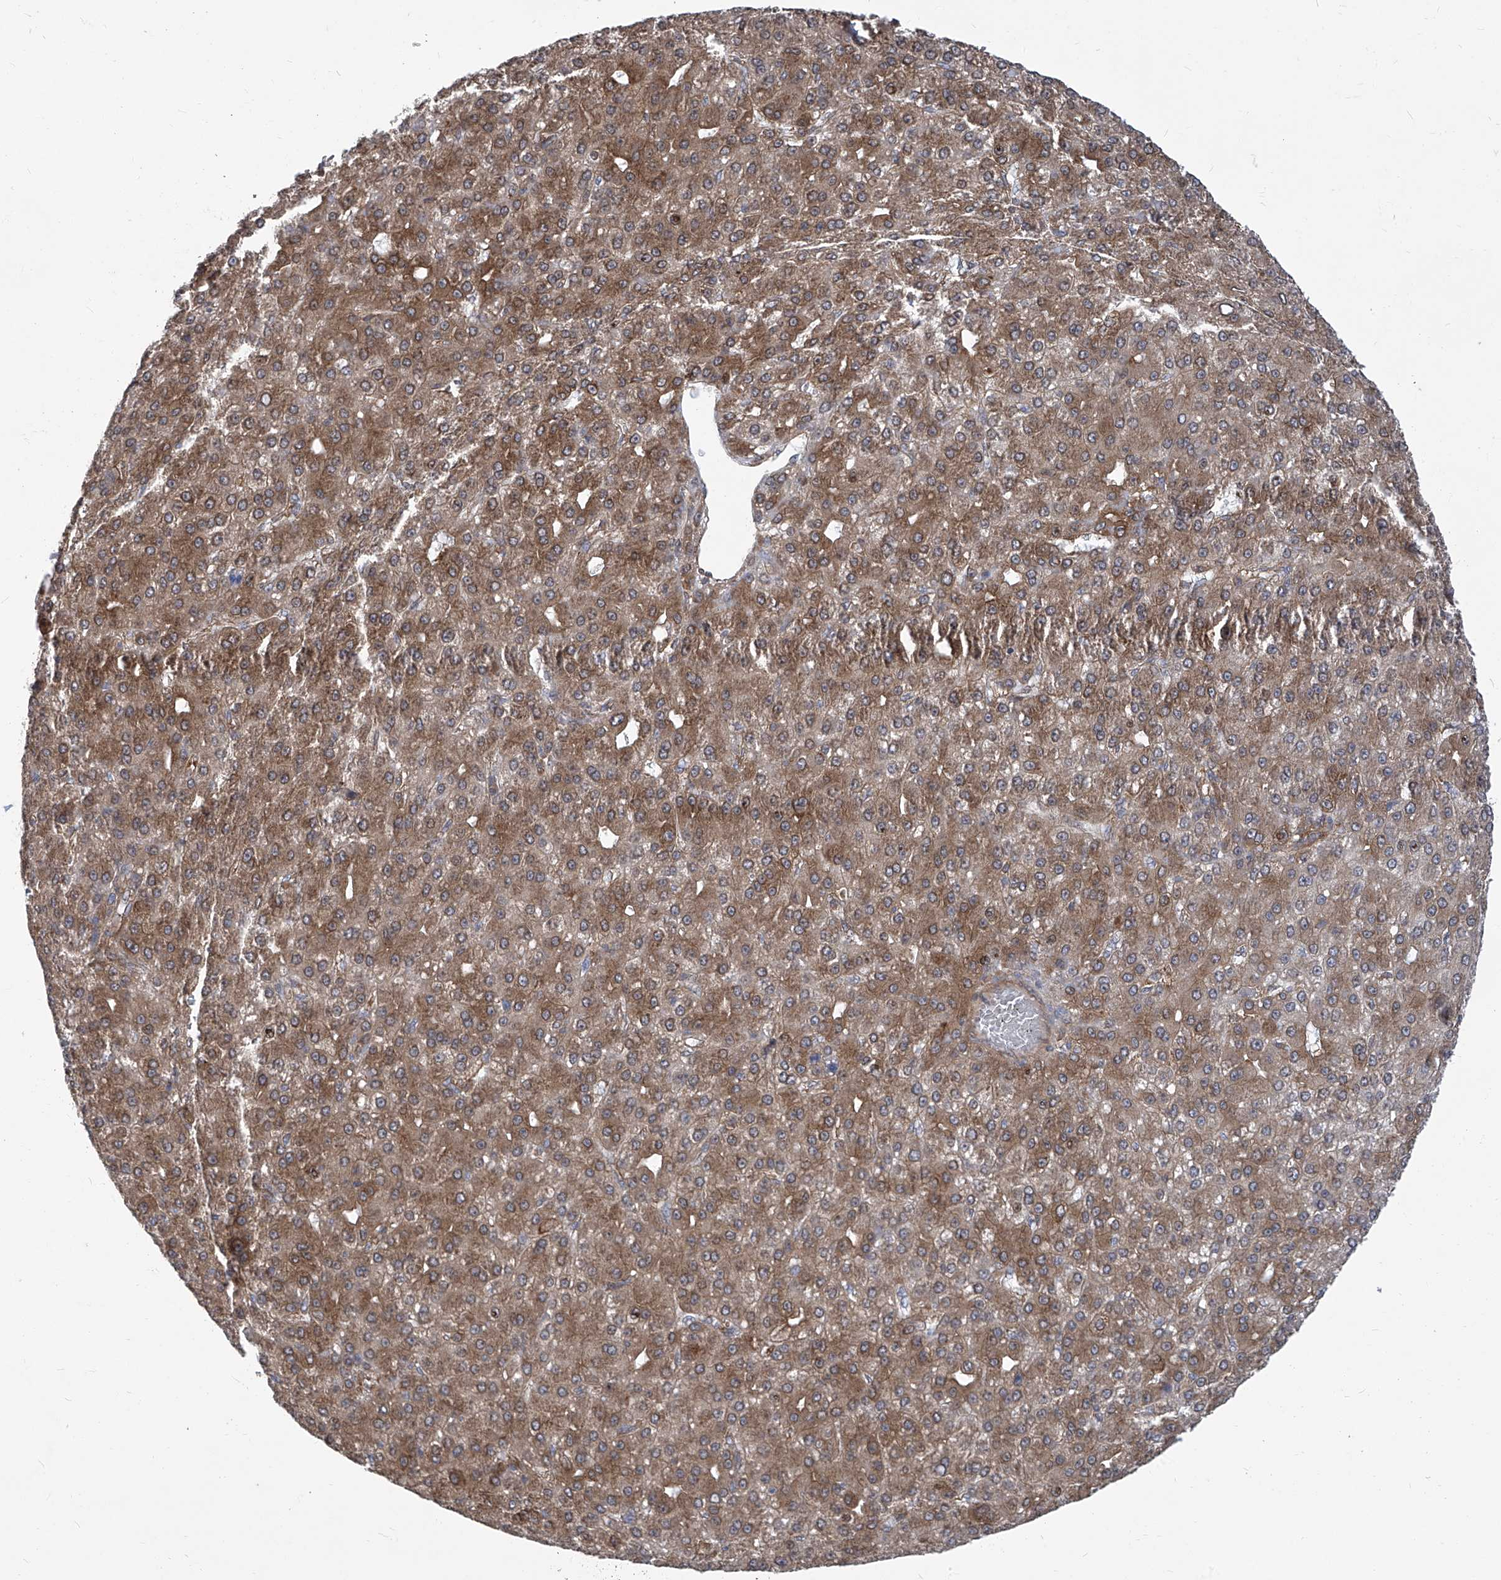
{"staining": {"intensity": "moderate", "quantity": ">75%", "location": "cytoplasmic/membranous"}, "tissue": "liver cancer", "cell_type": "Tumor cells", "image_type": "cancer", "snomed": [{"axis": "morphology", "description": "Carcinoma, Hepatocellular, NOS"}, {"axis": "topography", "description": "Liver"}], "caption": "IHC (DAB) staining of liver cancer (hepatocellular carcinoma) displays moderate cytoplasmic/membranous protein positivity in approximately >75% of tumor cells.", "gene": "EIF3M", "patient": {"sex": "male", "age": 67}}